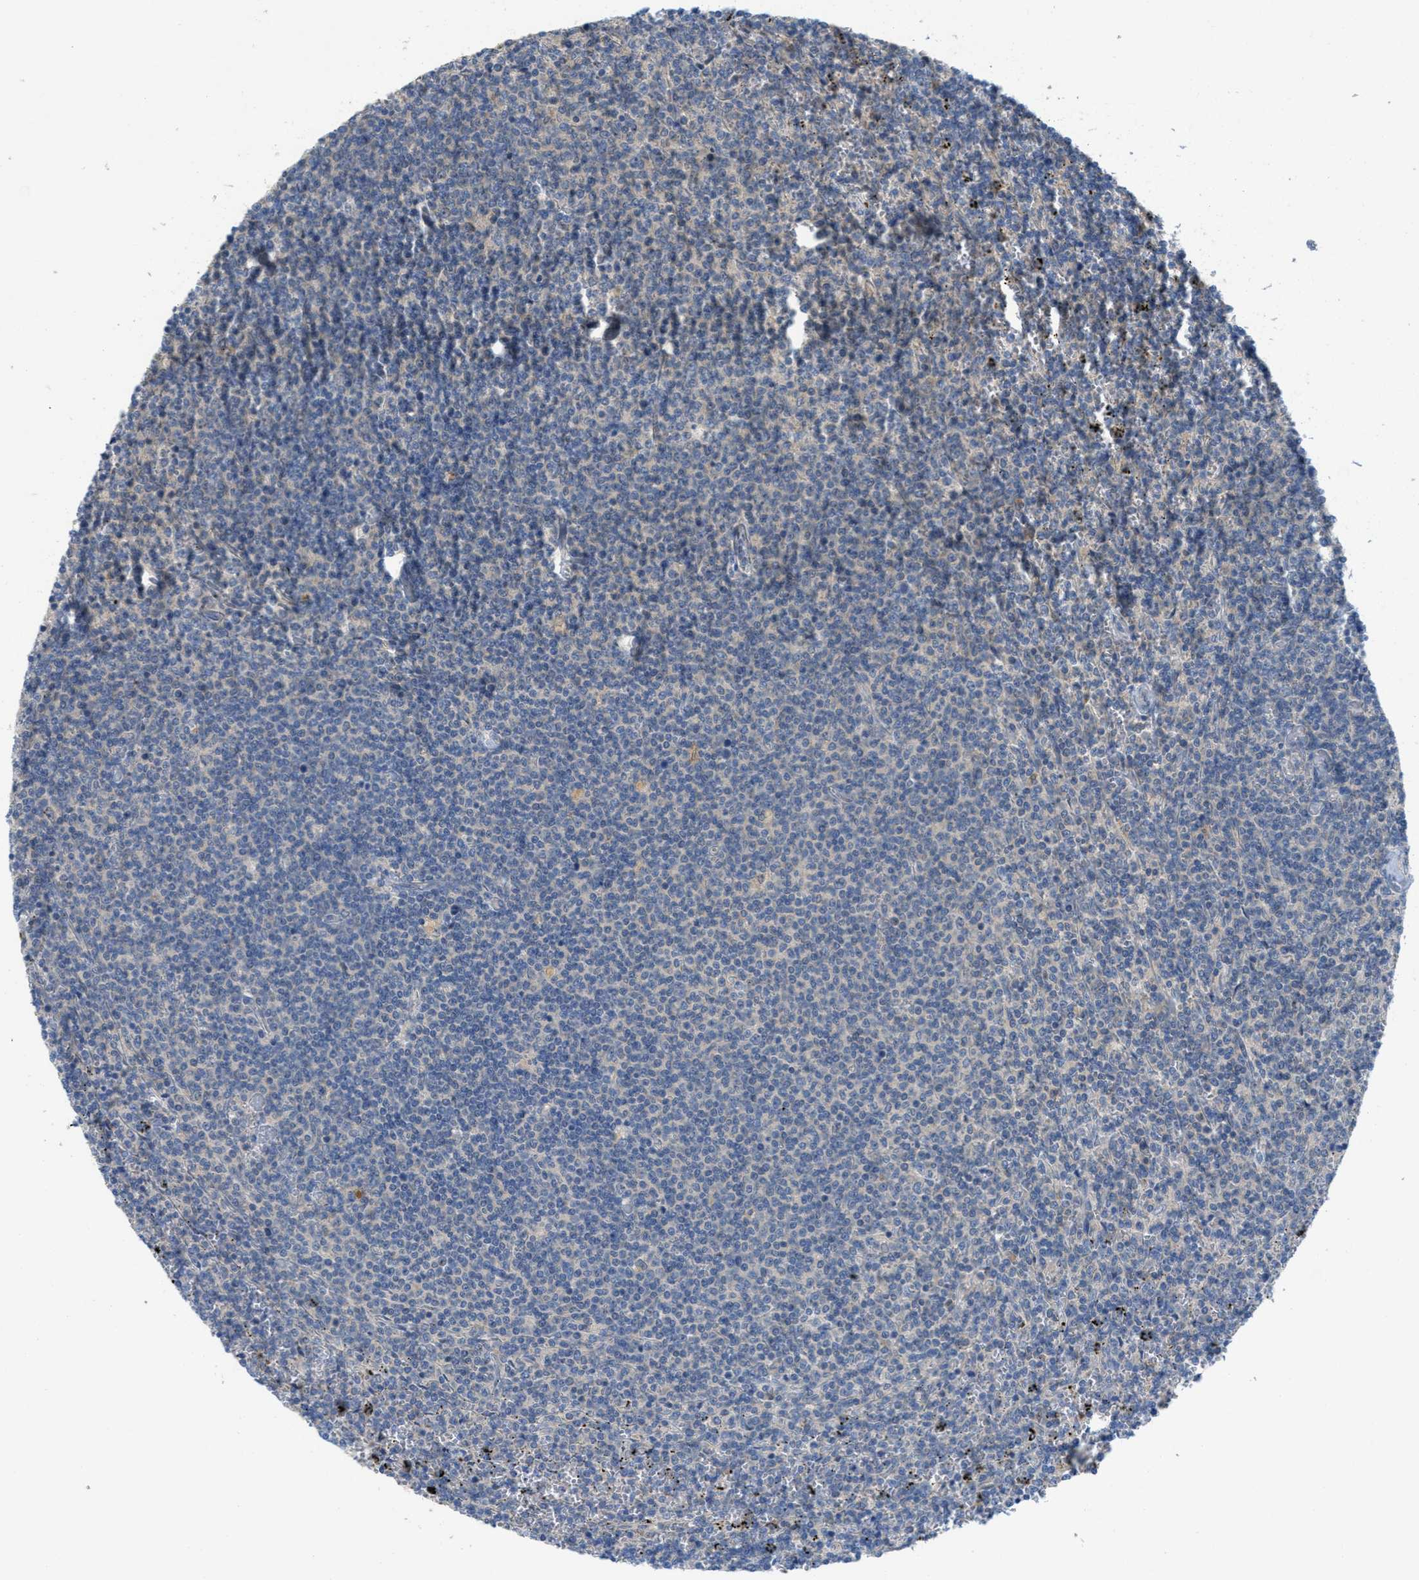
{"staining": {"intensity": "negative", "quantity": "none", "location": "none"}, "tissue": "lymphoma", "cell_type": "Tumor cells", "image_type": "cancer", "snomed": [{"axis": "morphology", "description": "Malignant lymphoma, non-Hodgkin's type, Low grade"}, {"axis": "topography", "description": "Spleen"}], "caption": "Lymphoma was stained to show a protein in brown. There is no significant expression in tumor cells.", "gene": "UBA5", "patient": {"sex": "female", "age": 50}}